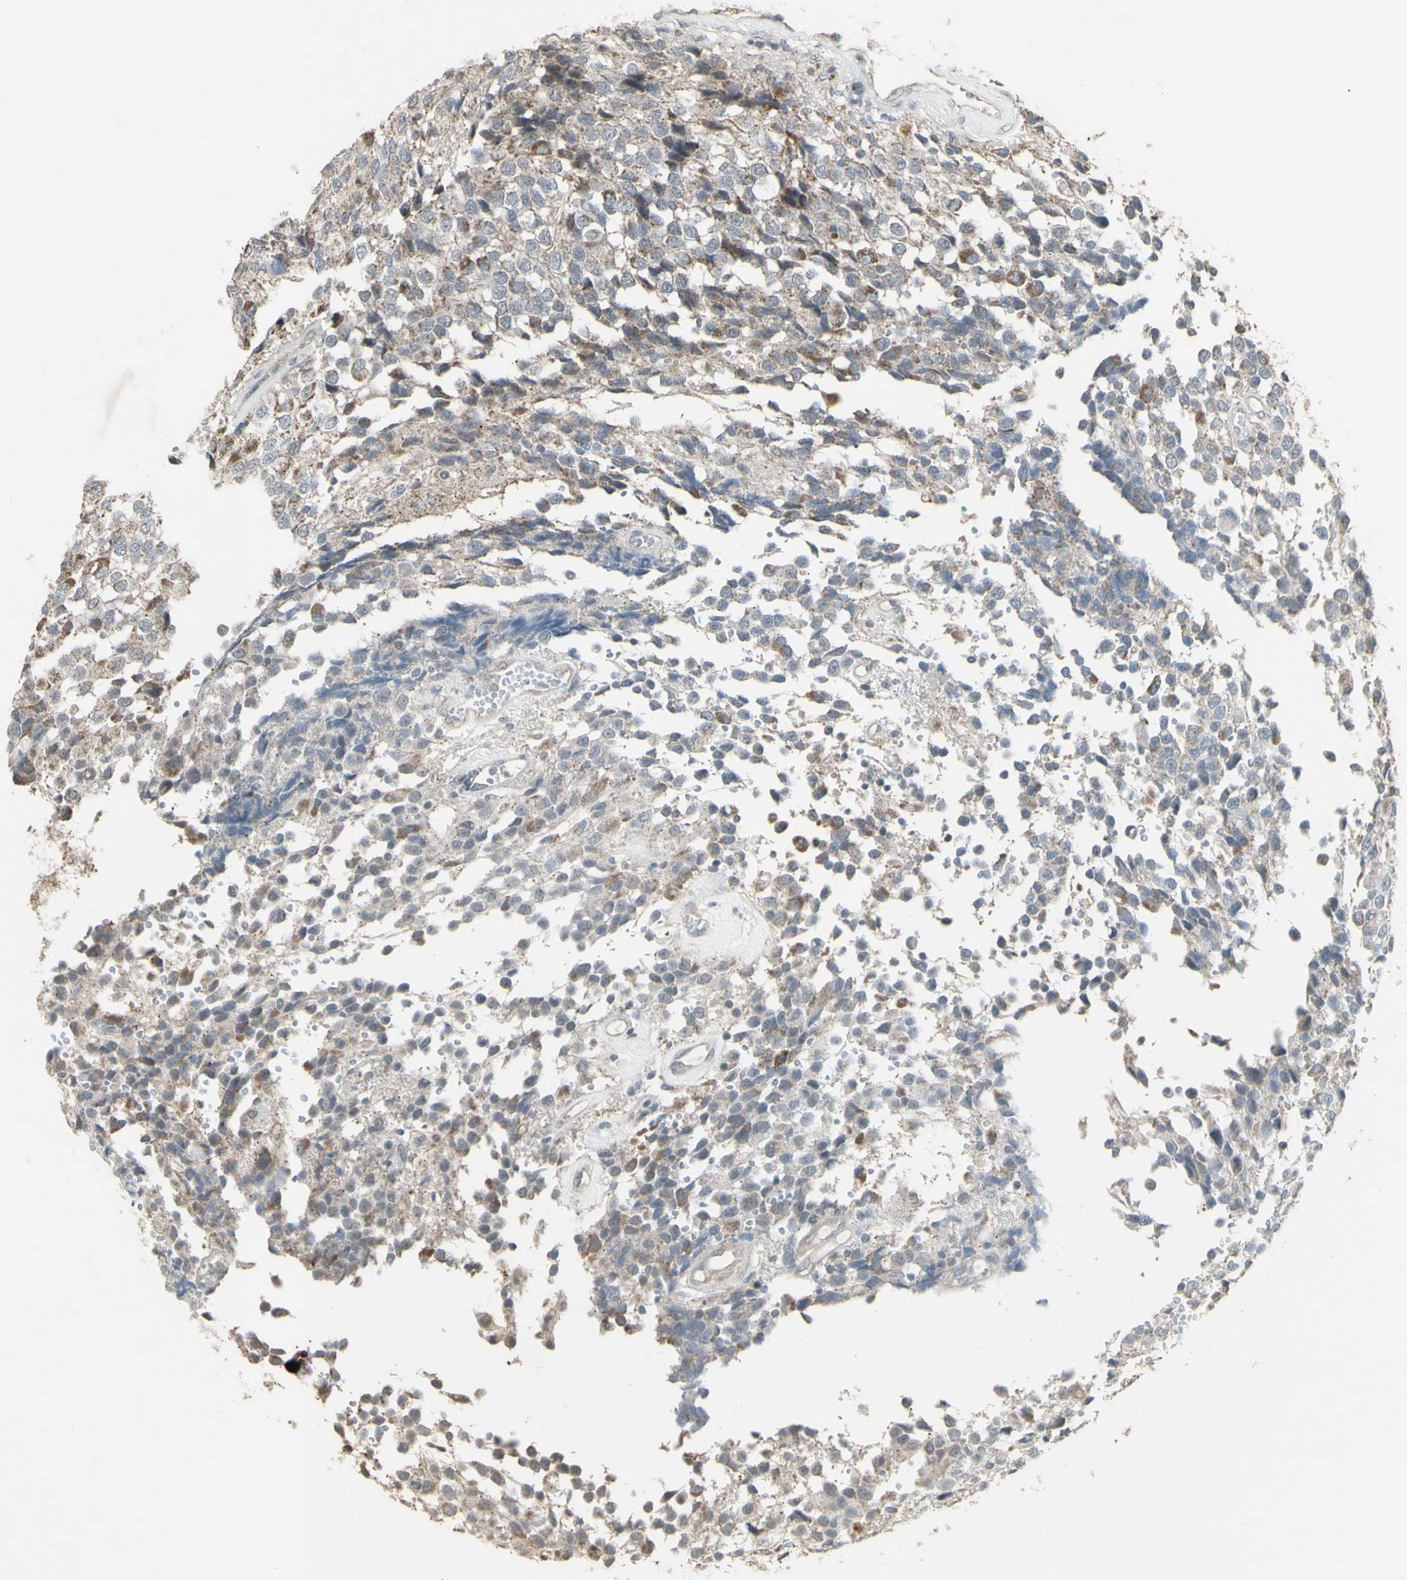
{"staining": {"intensity": "moderate", "quantity": "<25%", "location": "cytoplasmic/membranous"}, "tissue": "glioma", "cell_type": "Tumor cells", "image_type": "cancer", "snomed": [{"axis": "morphology", "description": "Glioma, malignant, High grade"}, {"axis": "topography", "description": "Brain"}], "caption": "Approximately <25% of tumor cells in malignant high-grade glioma show moderate cytoplasmic/membranous protein positivity as visualized by brown immunohistochemical staining.", "gene": "FXYD3", "patient": {"sex": "male", "age": 32}}